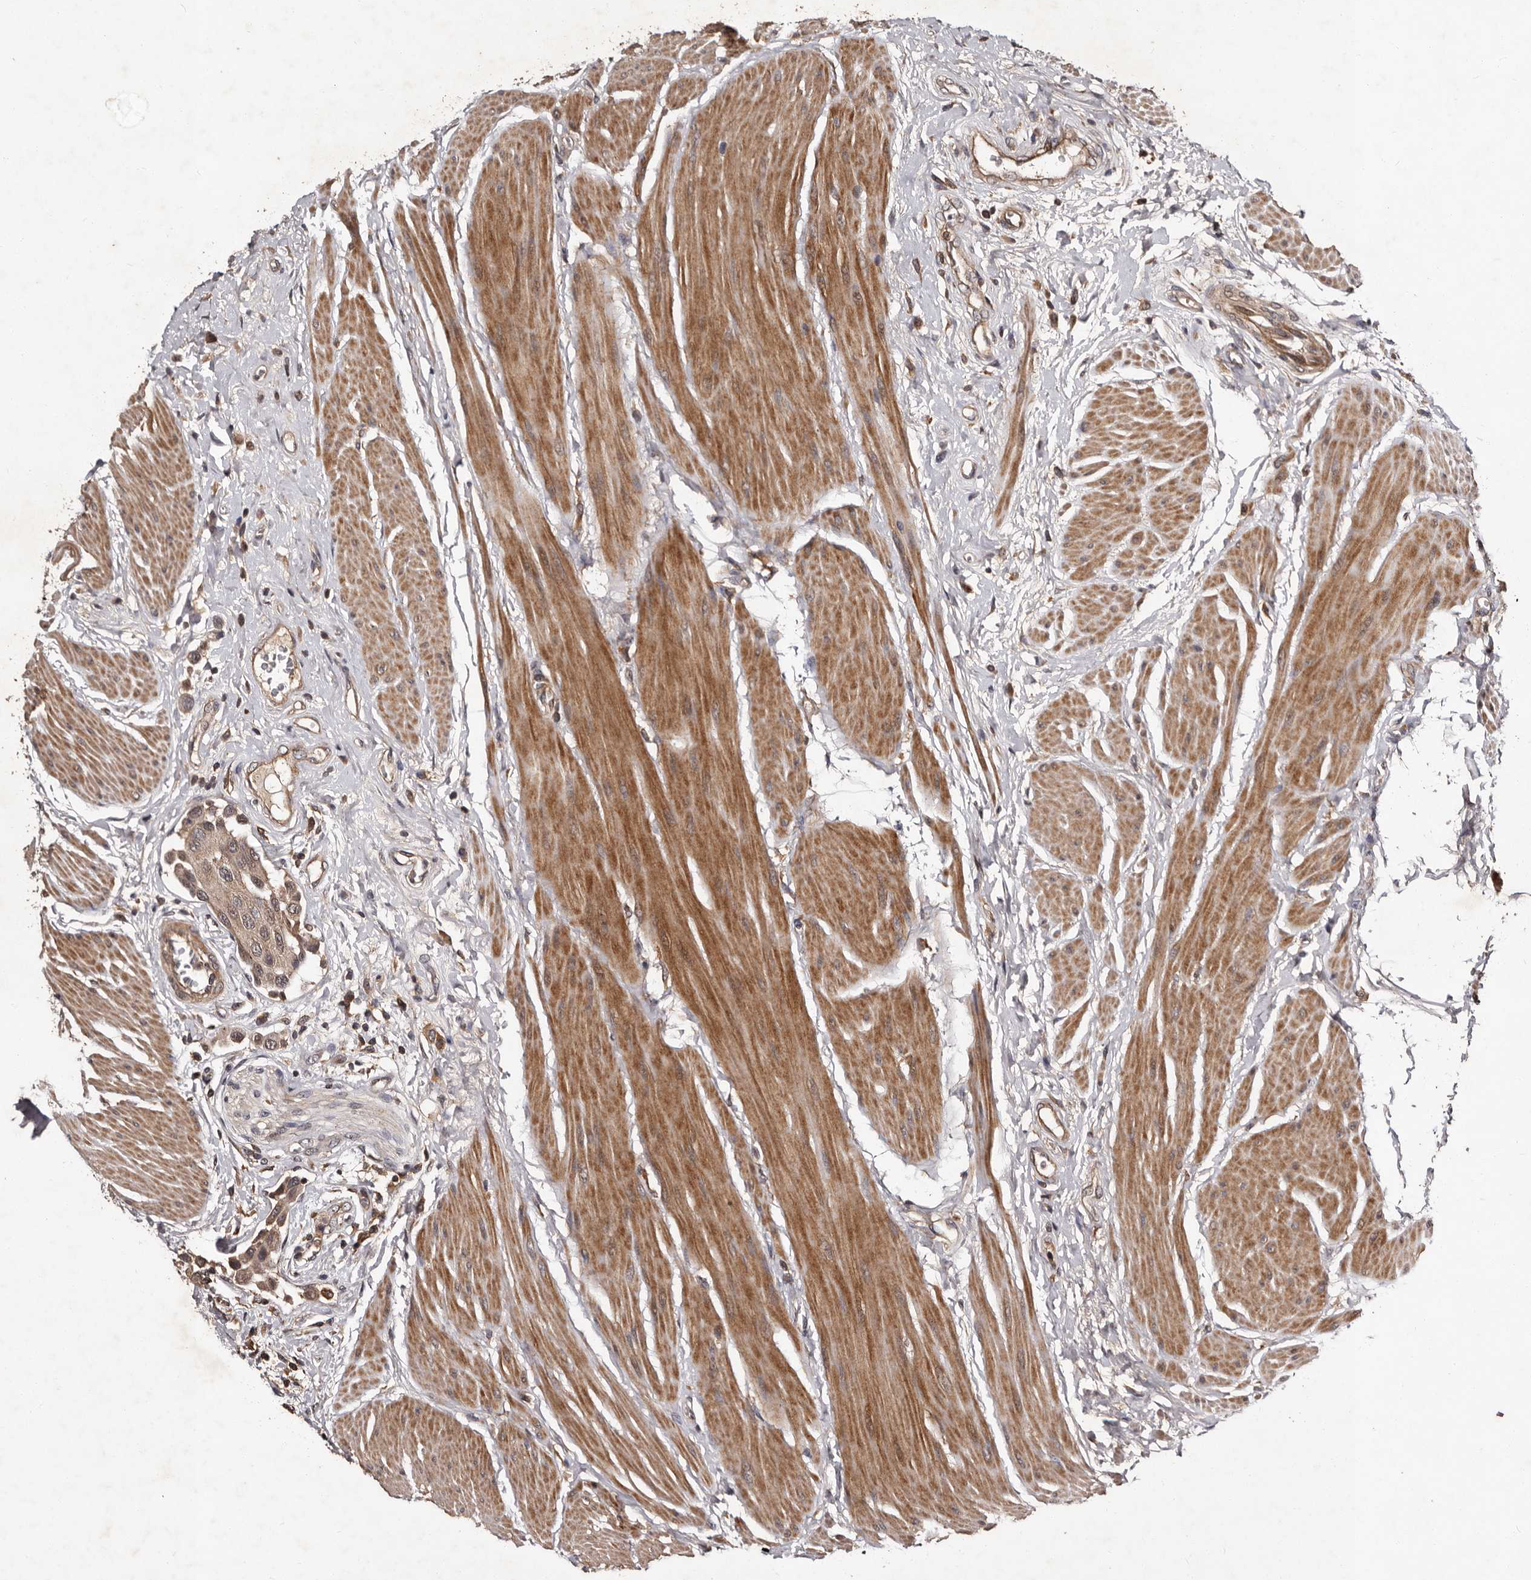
{"staining": {"intensity": "weak", "quantity": ">75%", "location": "cytoplasmic/membranous"}, "tissue": "urothelial cancer", "cell_type": "Tumor cells", "image_type": "cancer", "snomed": [{"axis": "morphology", "description": "Urothelial carcinoma, High grade"}, {"axis": "topography", "description": "Urinary bladder"}], "caption": "High-grade urothelial carcinoma stained with a protein marker shows weak staining in tumor cells.", "gene": "MKRN3", "patient": {"sex": "male", "age": 50}}